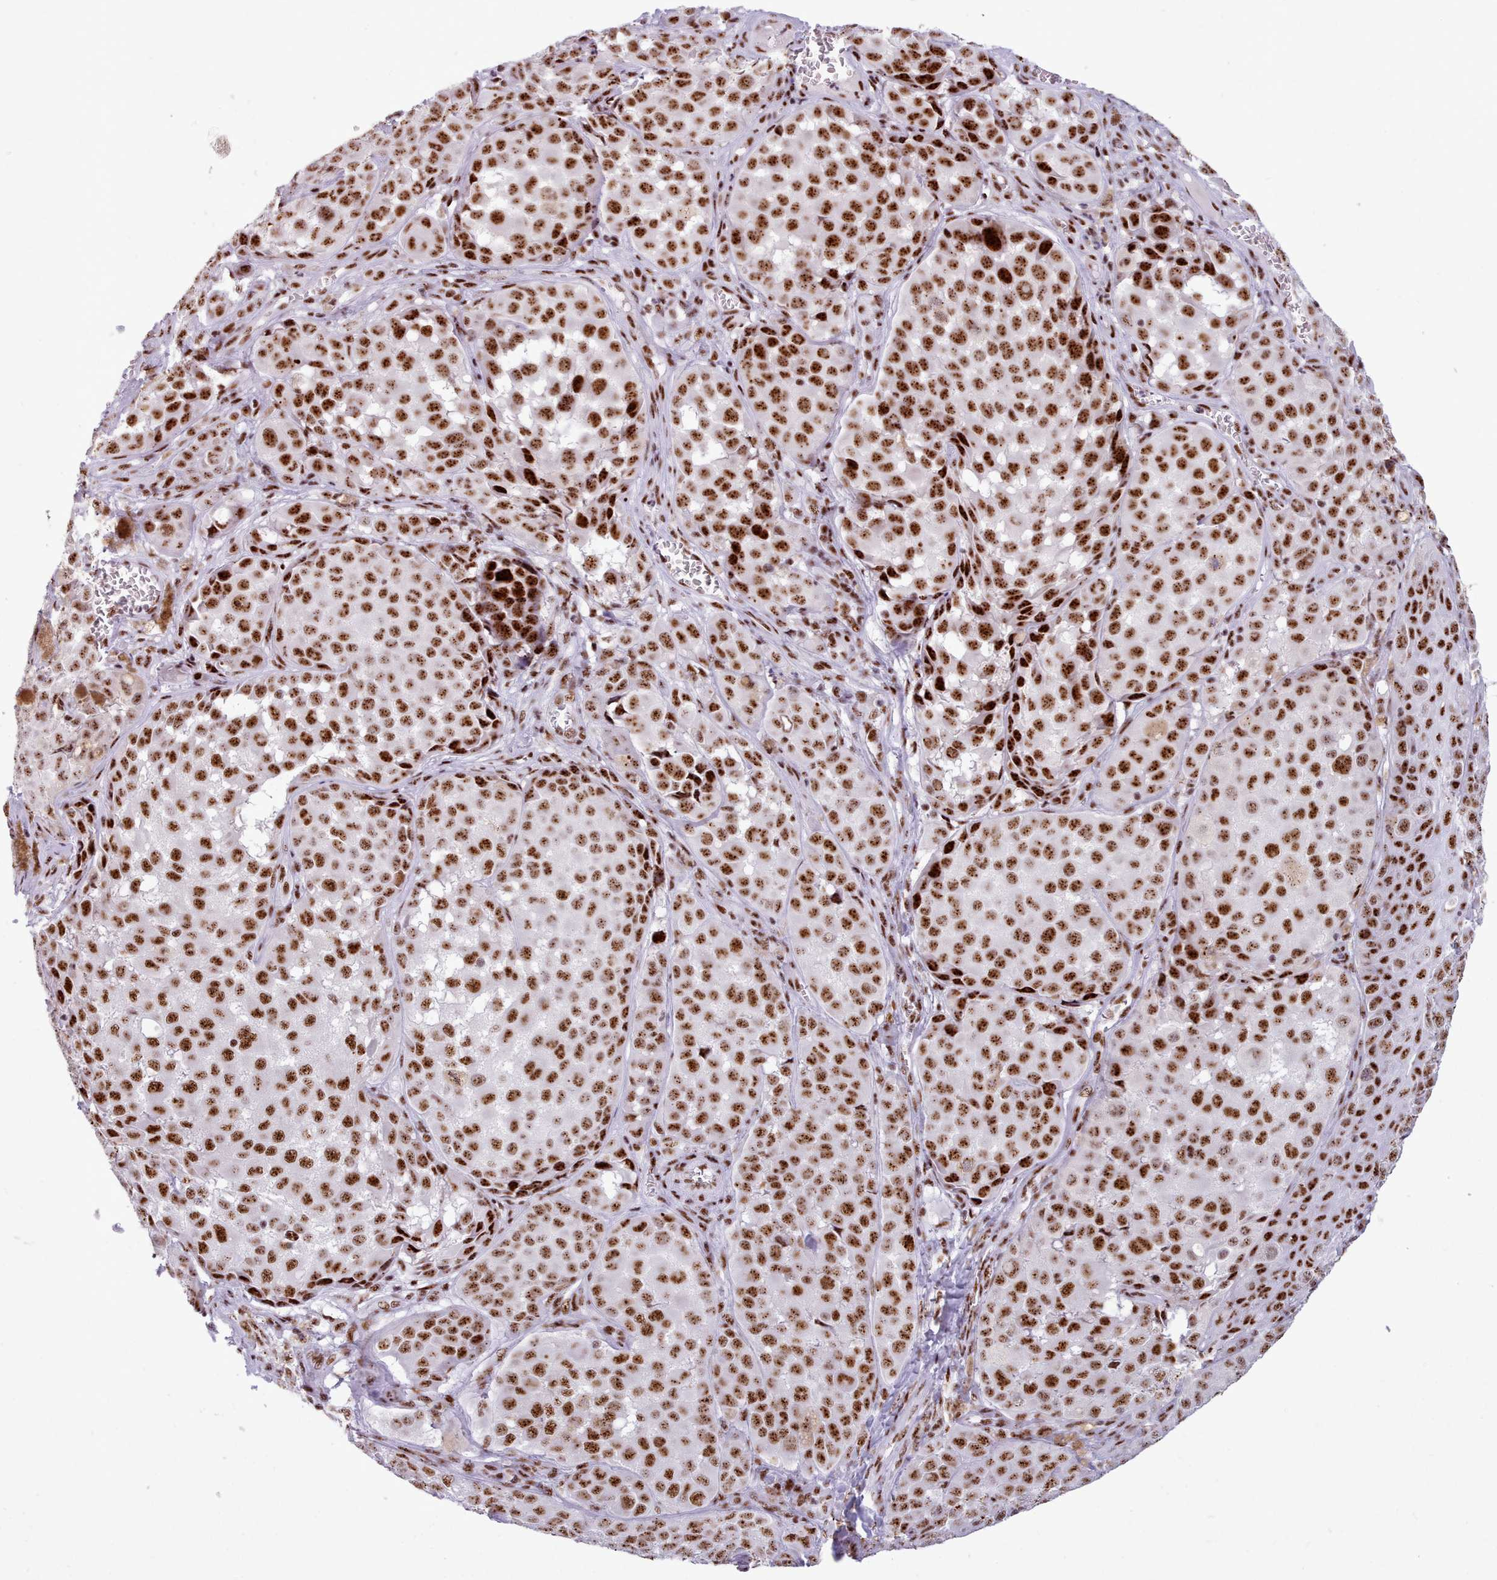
{"staining": {"intensity": "strong", "quantity": ">75%", "location": "nuclear"}, "tissue": "melanoma", "cell_type": "Tumor cells", "image_type": "cancer", "snomed": [{"axis": "morphology", "description": "Malignant melanoma, NOS"}, {"axis": "topography", "description": "Skin"}], "caption": "The image reveals a brown stain indicating the presence of a protein in the nuclear of tumor cells in malignant melanoma. (Stains: DAB (3,3'-diaminobenzidine) in brown, nuclei in blue, Microscopy: brightfield microscopy at high magnification).", "gene": "TMEM35B", "patient": {"sex": "male", "age": 64}}